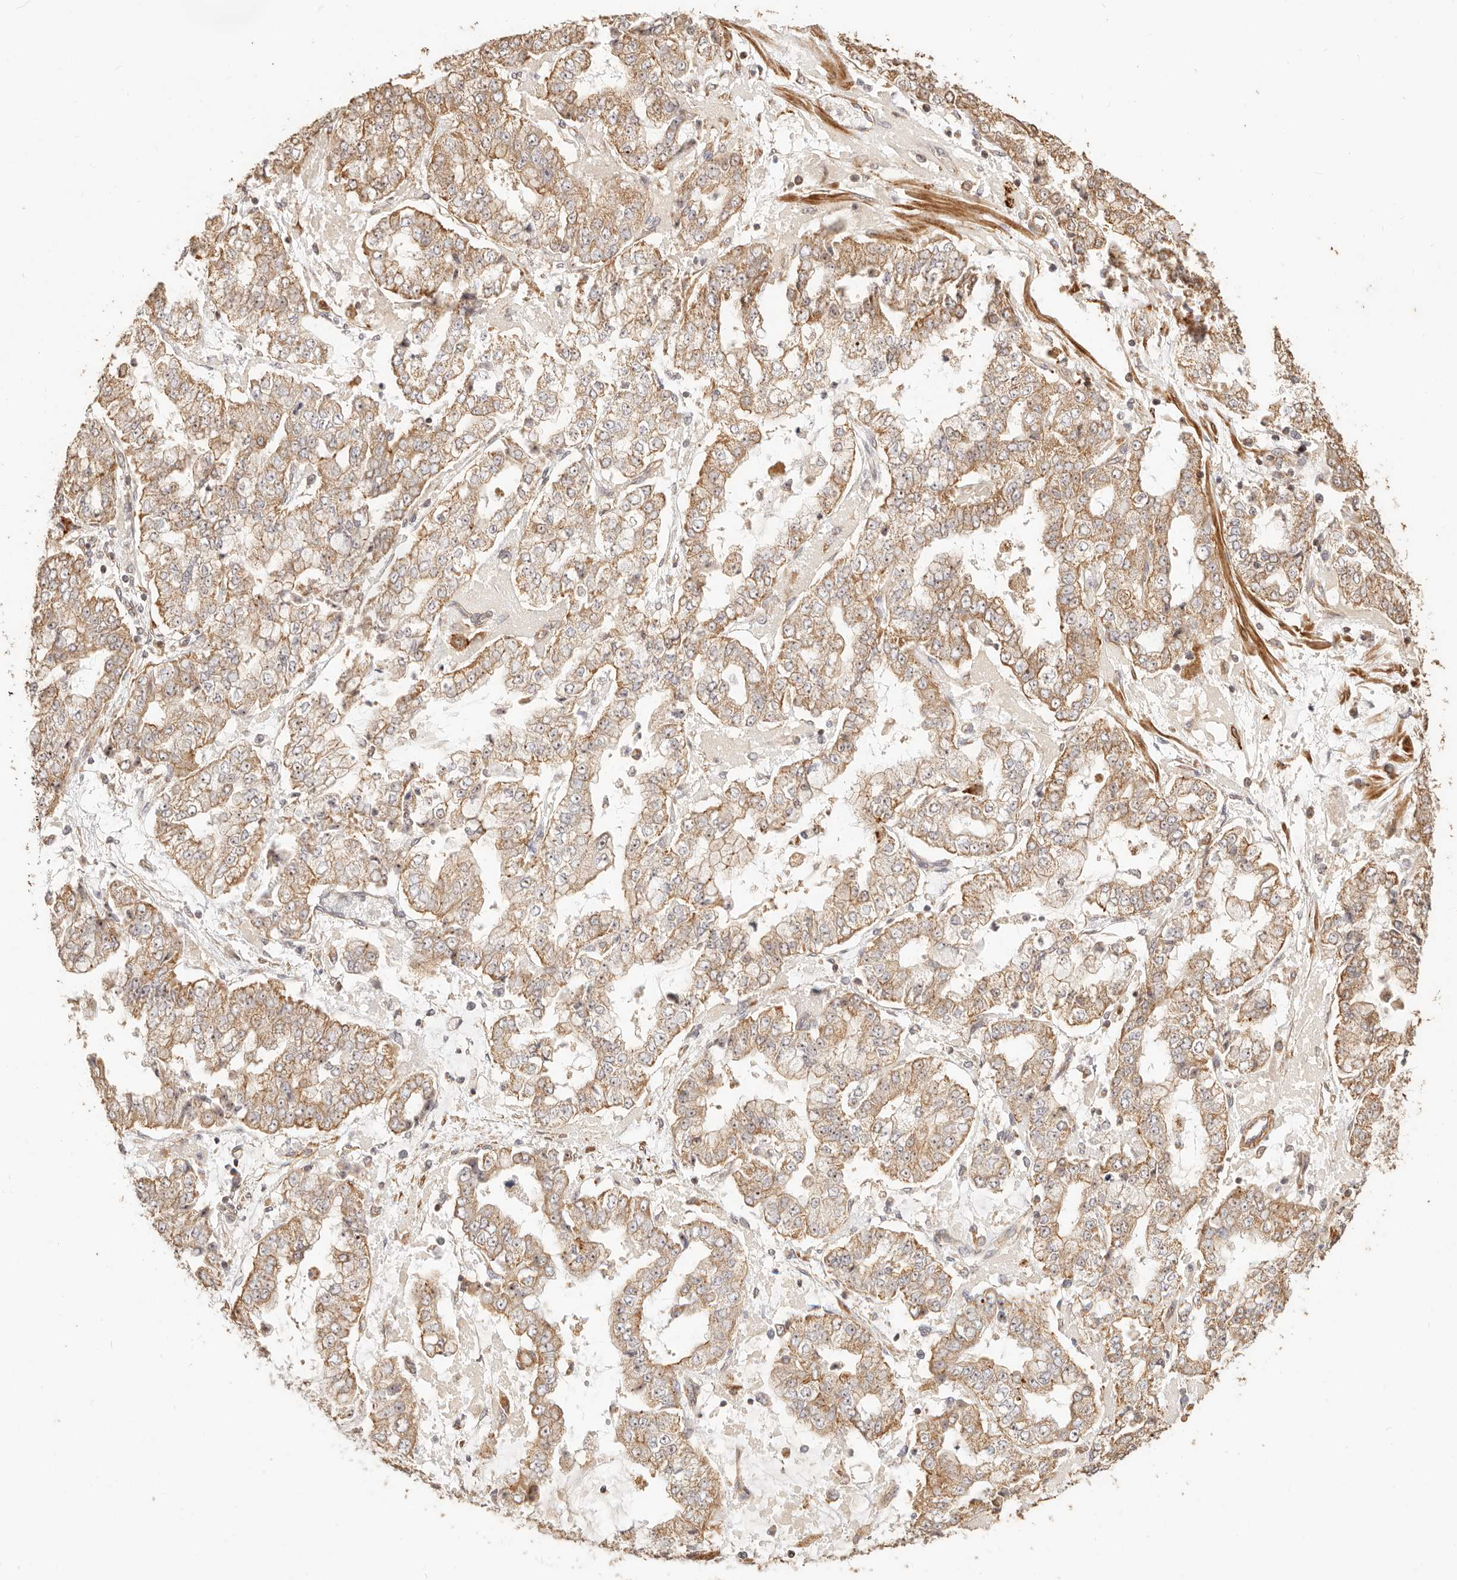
{"staining": {"intensity": "moderate", "quantity": ">75%", "location": "cytoplasmic/membranous"}, "tissue": "stomach cancer", "cell_type": "Tumor cells", "image_type": "cancer", "snomed": [{"axis": "morphology", "description": "Adenocarcinoma, NOS"}, {"axis": "topography", "description": "Stomach"}], "caption": "Approximately >75% of tumor cells in stomach cancer (adenocarcinoma) reveal moderate cytoplasmic/membranous protein positivity as visualized by brown immunohistochemical staining.", "gene": "PTPN22", "patient": {"sex": "male", "age": 76}}